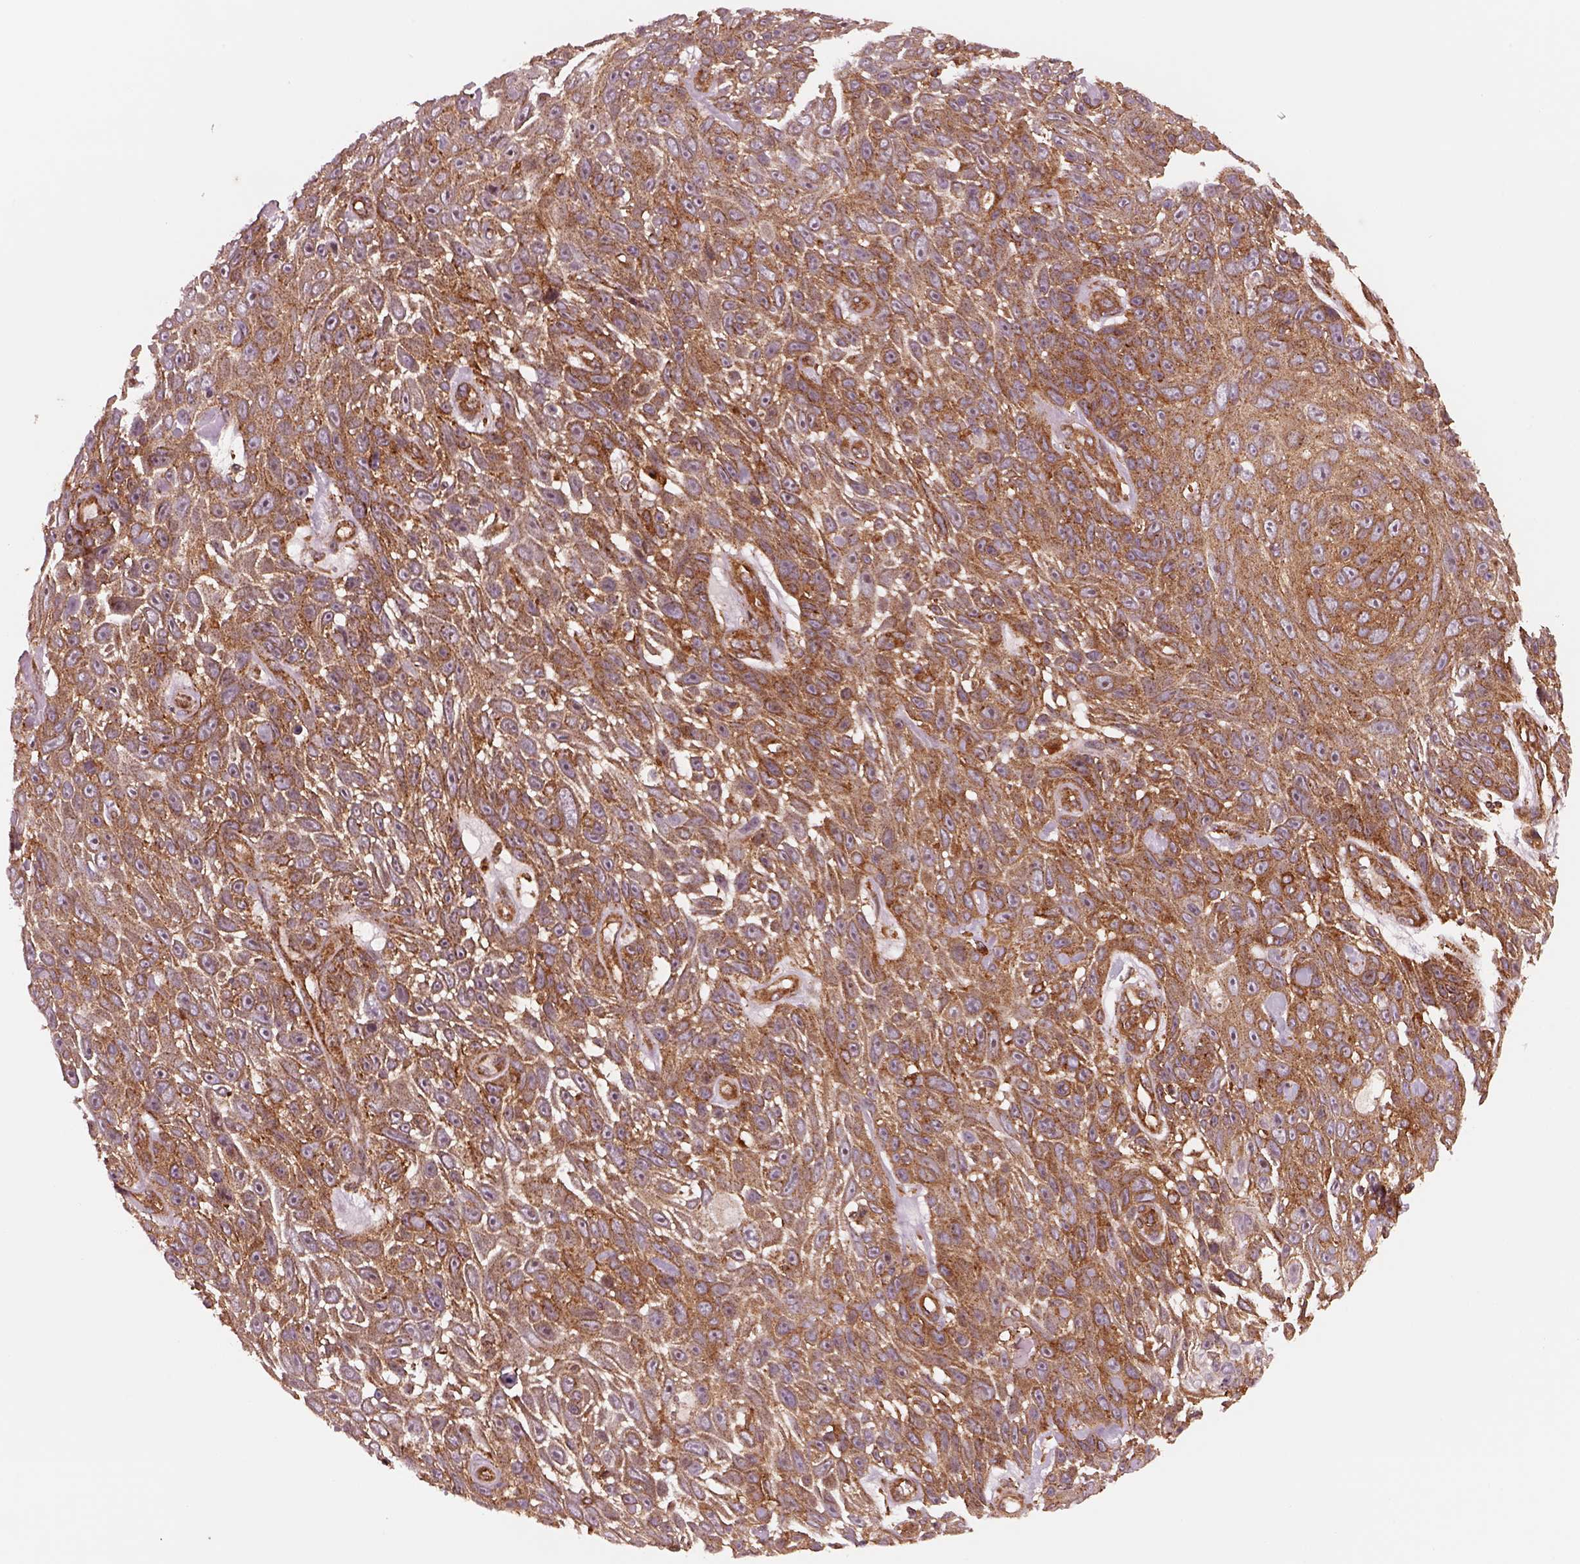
{"staining": {"intensity": "strong", "quantity": ">75%", "location": "cytoplasmic/membranous"}, "tissue": "skin cancer", "cell_type": "Tumor cells", "image_type": "cancer", "snomed": [{"axis": "morphology", "description": "Squamous cell carcinoma, NOS"}, {"axis": "topography", "description": "Skin"}], "caption": "This image reveals IHC staining of skin cancer (squamous cell carcinoma), with high strong cytoplasmic/membranous positivity in approximately >75% of tumor cells.", "gene": "WASHC2A", "patient": {"sex": "male", "age": 82}}